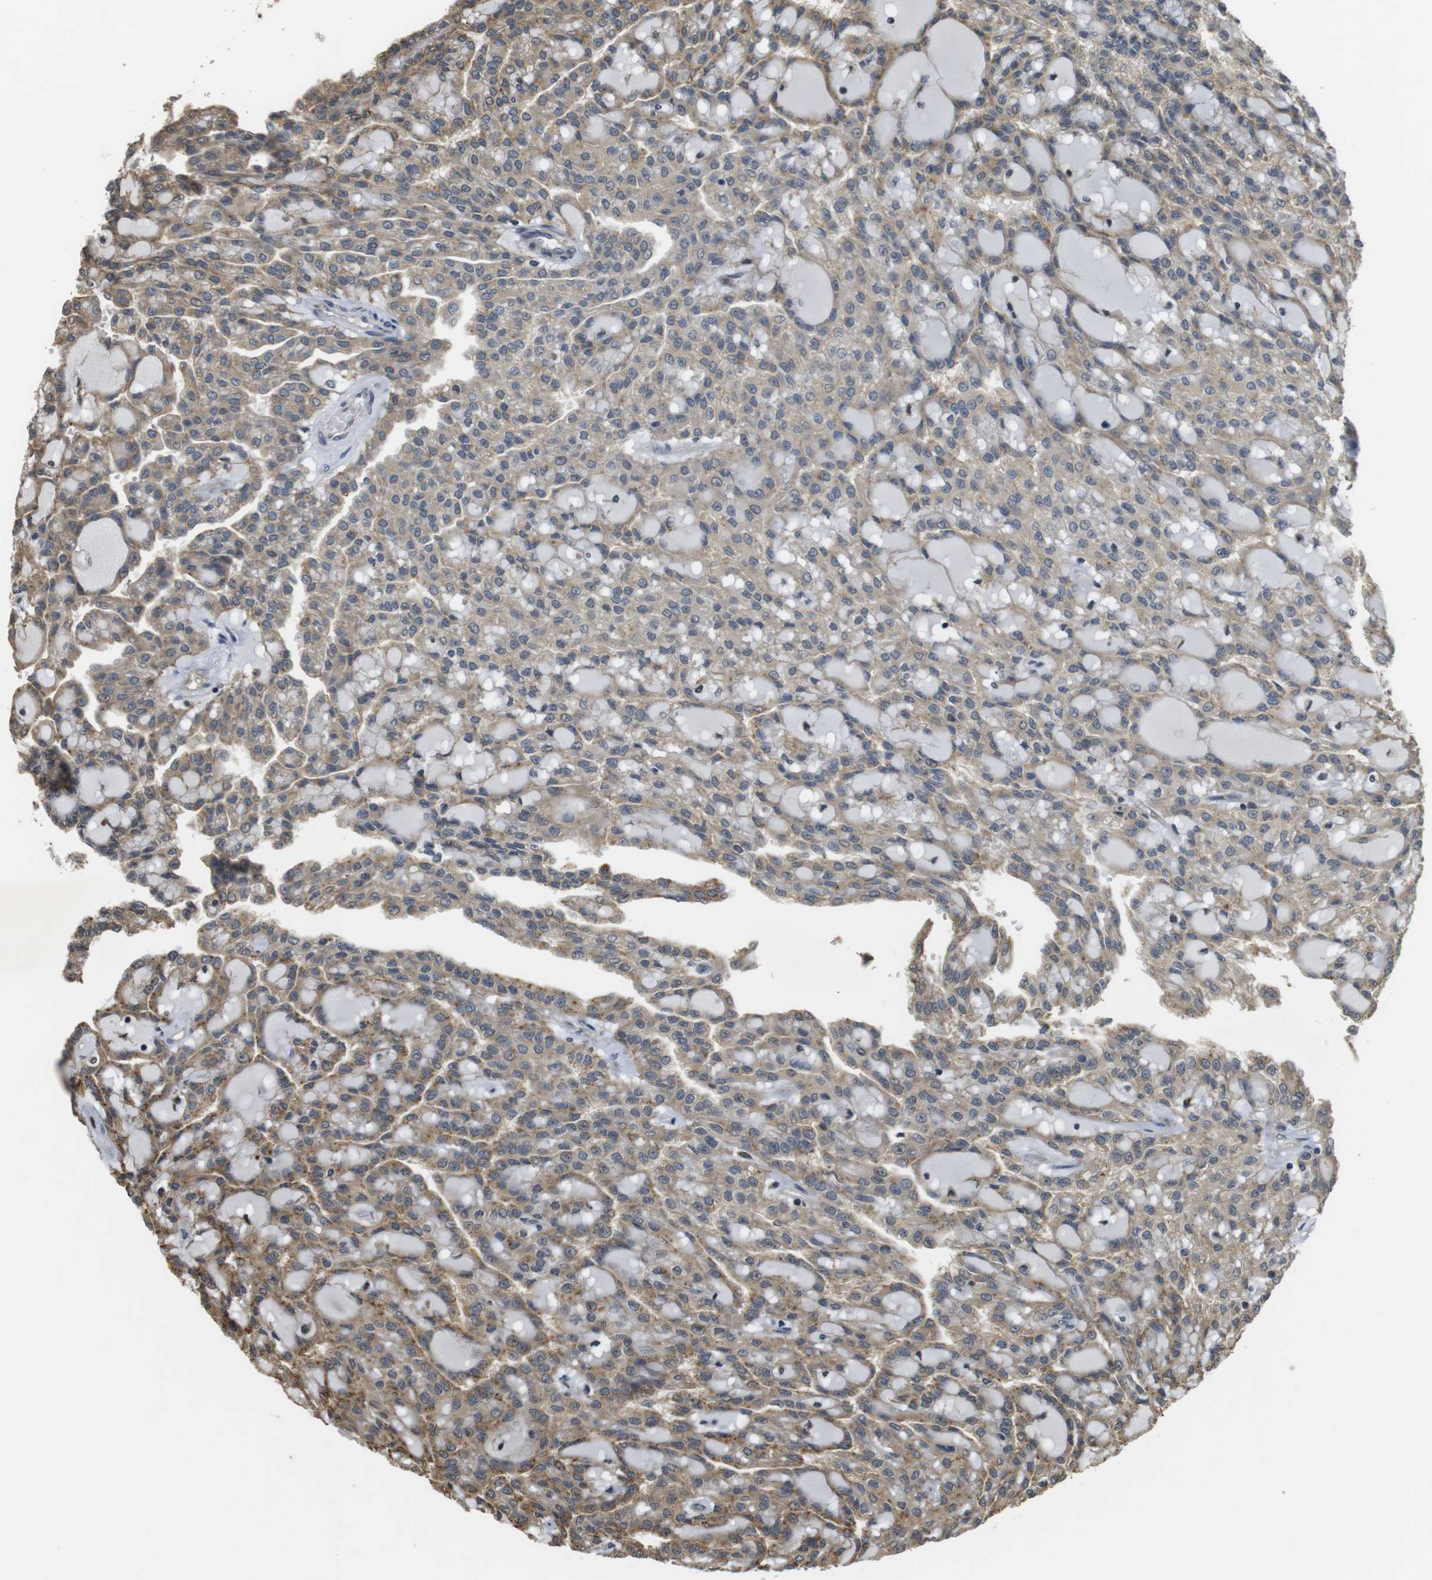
{"staining": {"intensity": "moderate", "quantity": ">75%", "location": "cytoplasmic/membranous"}, "tissue": "renal cancer", "cell_type": "Tumor cells", "image_type": "cancer", "snomed": [{"axis": "morphology", "description": "Adenocarcinoma, NOS"}, {"axis": "topography", "description": "Kidney"}], "caption": "Immunohistochemistry (IHC) (DAB (3,3'-diaminobenzidine)) staining of renal cancer displays moderate cytoplasmic/membranous protein positivity in about >75% of tumor cells.", "gene": "FZD10", "patient": {"sex": "male", "age": 63}}